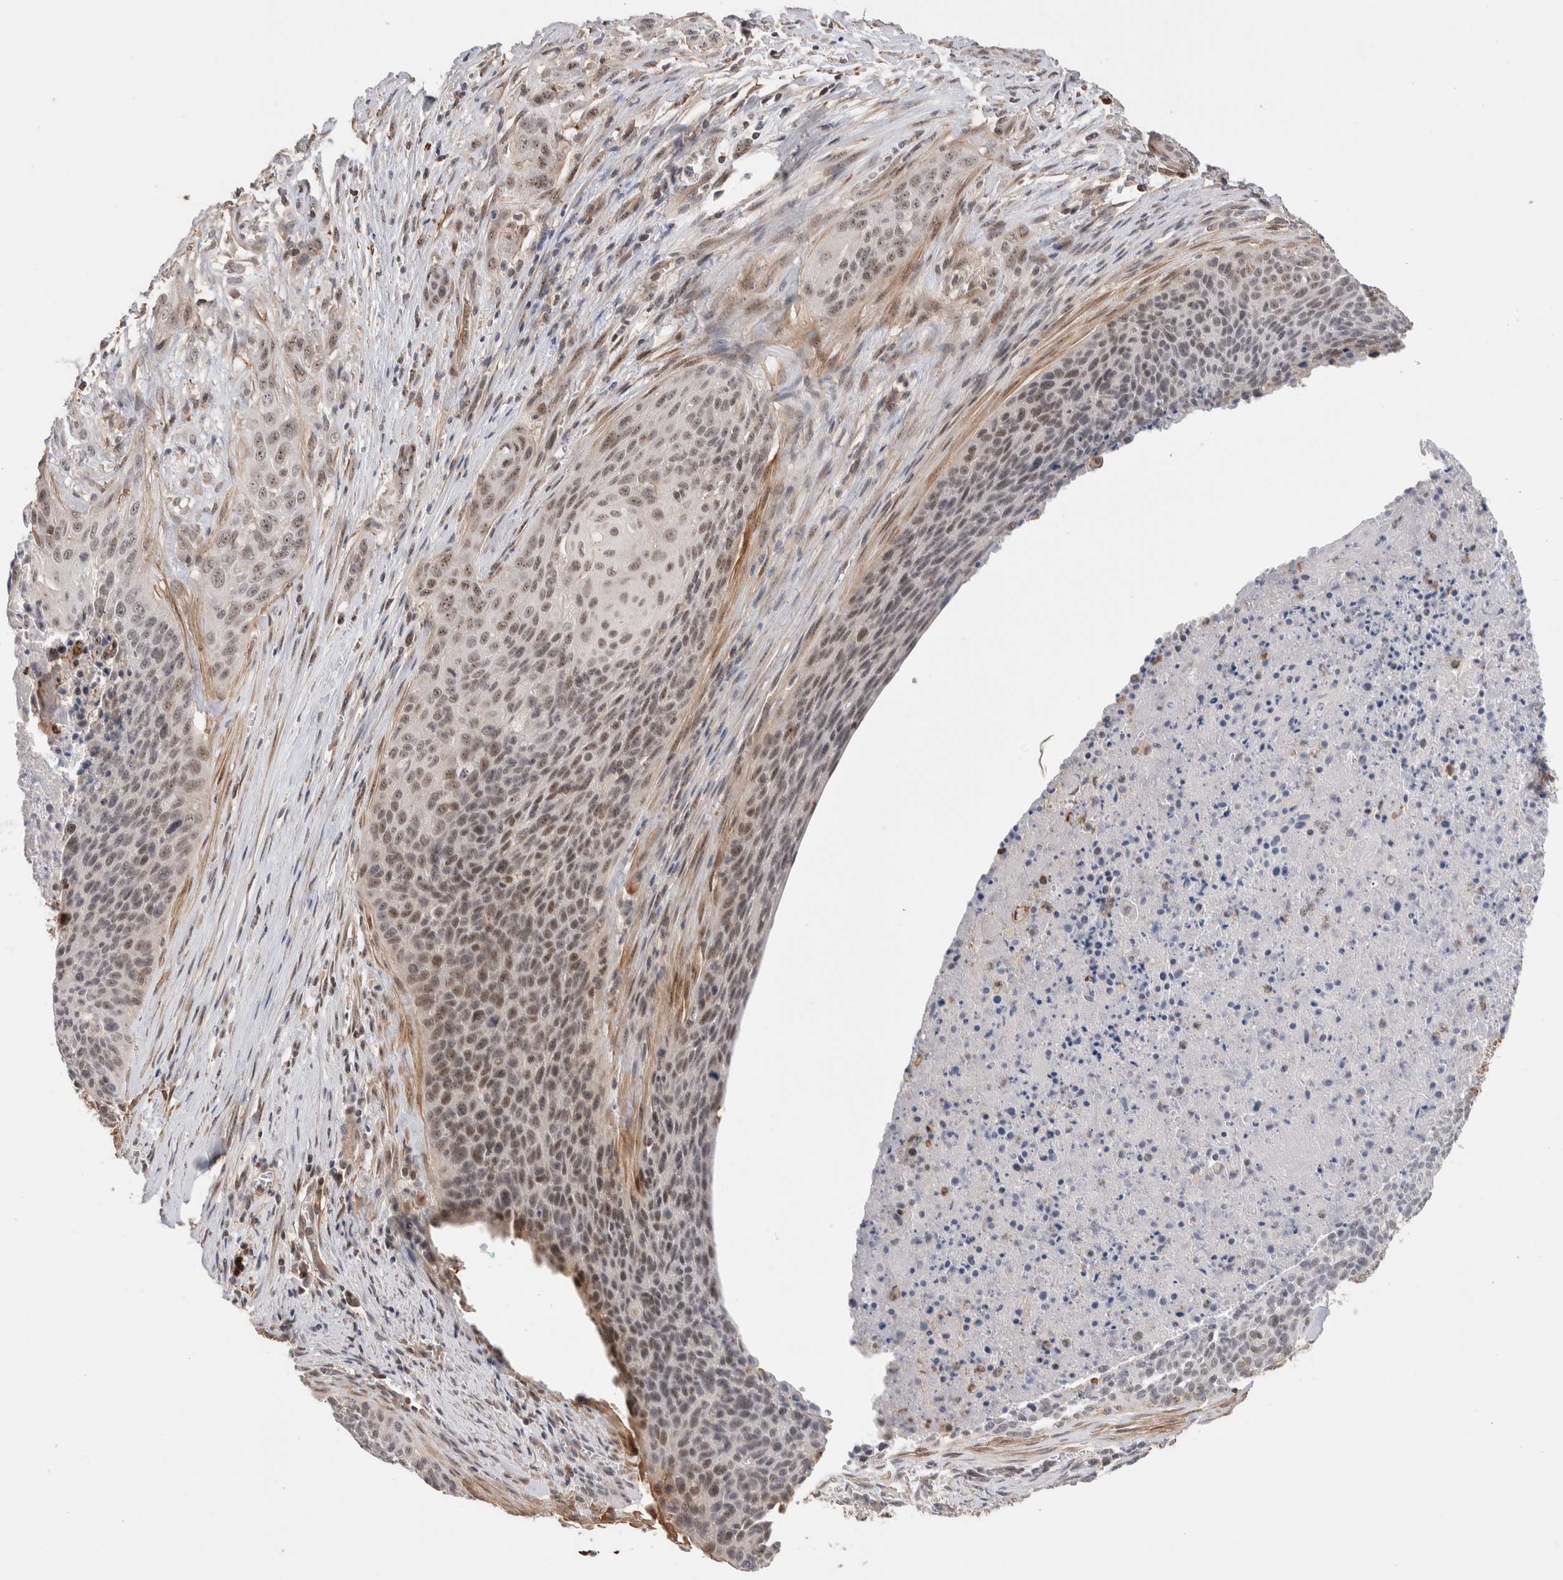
{"staining": {"intensity": "weak", "quantity": "25%-75%", "location": "nuclear"}, "tissue": "cervical cancer", "cell_type": "Tumor cells", "image_type": "cancer", "snomed": [{"axis": "morphology", "description": "Squamous cell carcinoma, NOS"}, {"axis": "topography", "description": "Cervix"}], "caption": "IHC (DAB) staining of human cervical cancer (squamous cell carcinoma) exhibits weak nuclear protein expression in approximately 25%-75% of tumor cells.", "gene": "ZNF704", "patient": {"sex": "female", "age": 55}}